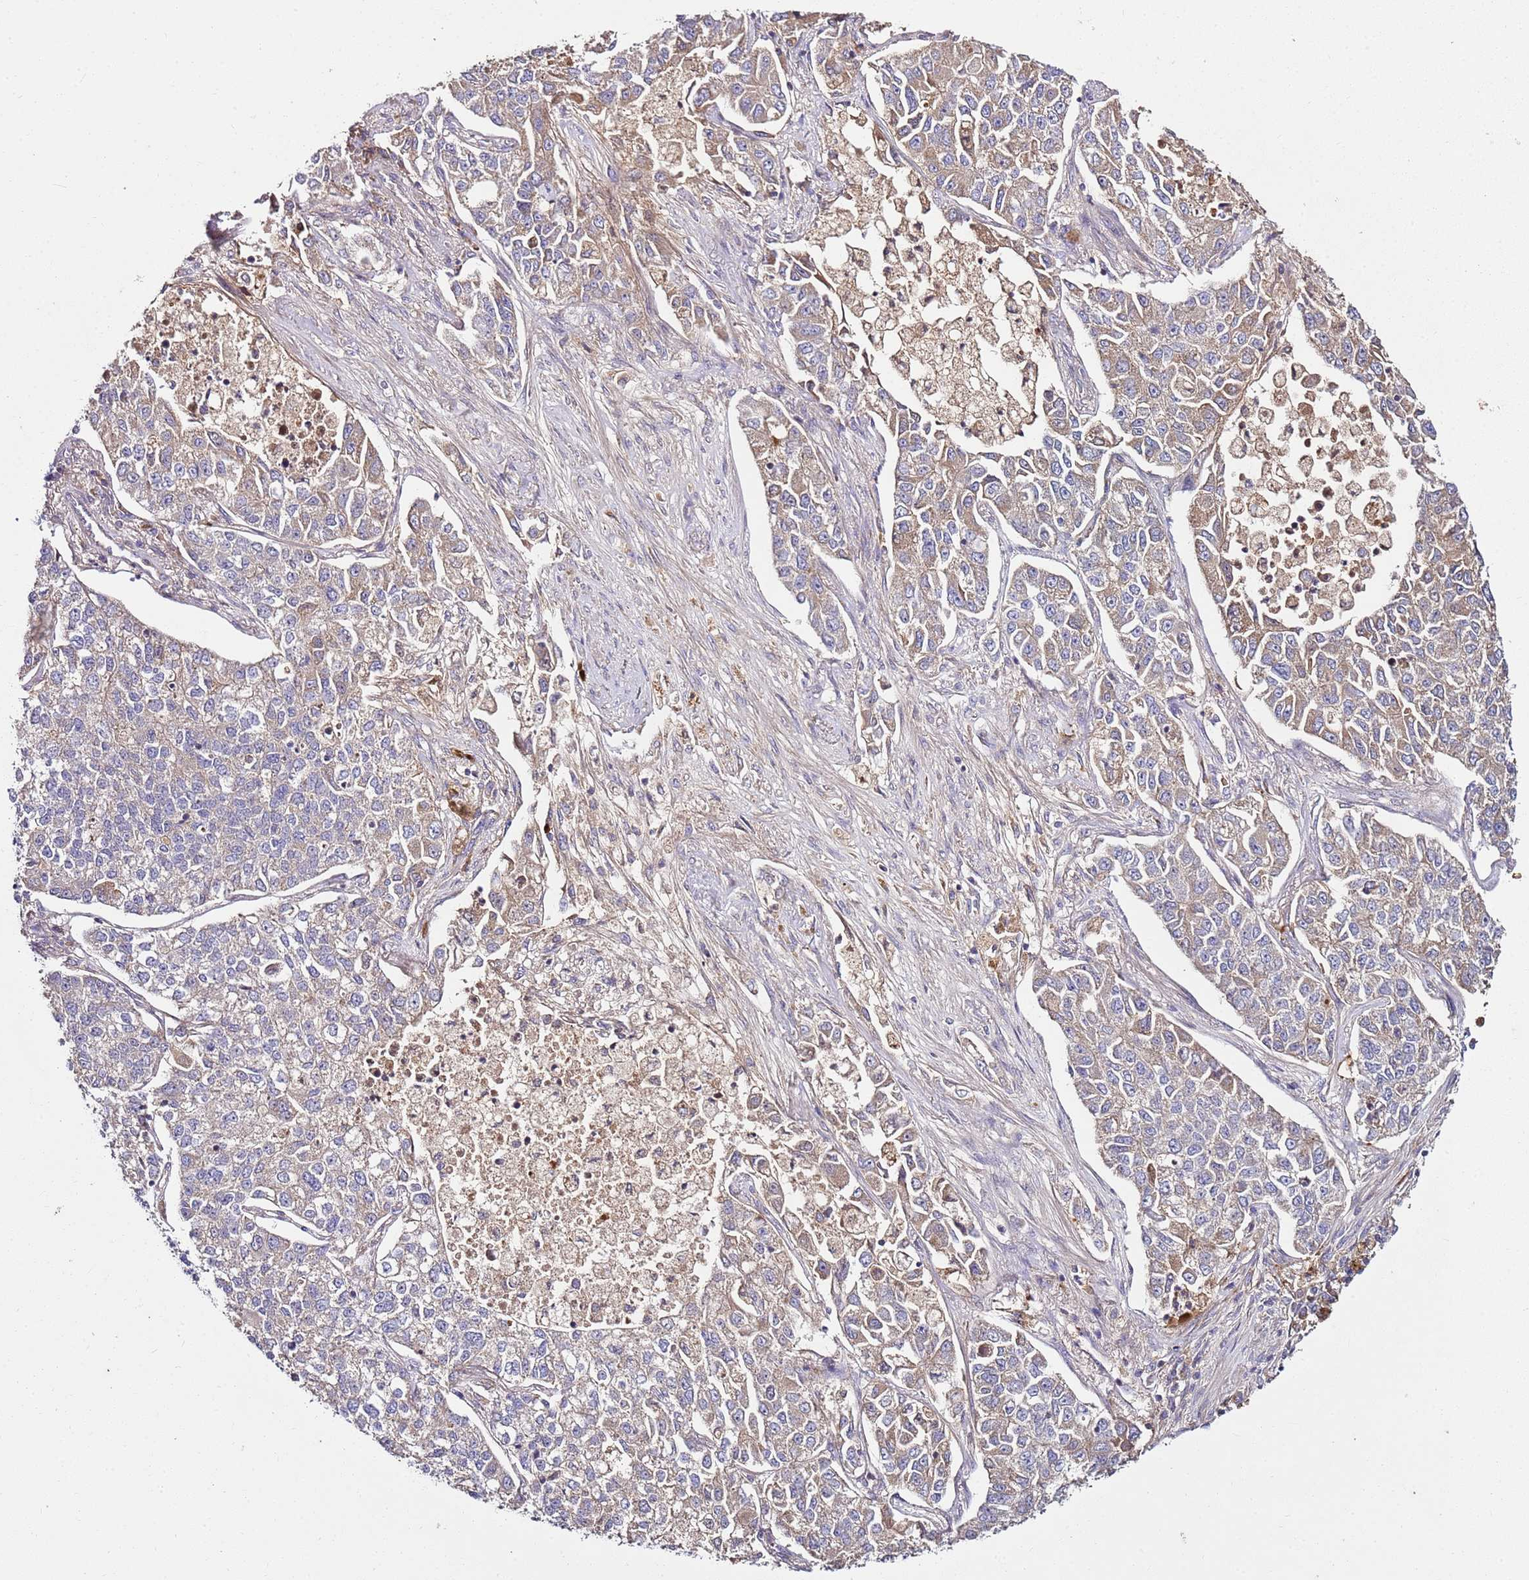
{"staining": {"intensity": "weak", "quantity": "25%-75%", "location": "cytoplasmic/membranous"}, "tissue": "lung cancer", "cell_type": "Tumor cells", "image_type": "cancer", "snomed": [{"axis": "morphology", "description": "Adenocarcinoma, NOS"}, {"axis": "topography", "description": "Lung"}], "caption": "Weak cytoplasmic/membranous protein expression is present in approximately 25%-75% of tumor cells in lung cancer (adenocarcinoma). (IHC, brightfield microscopy, high magnification).", "gene": "KRTAP21-3", "patient": {"sex": "male", "age": 49}}